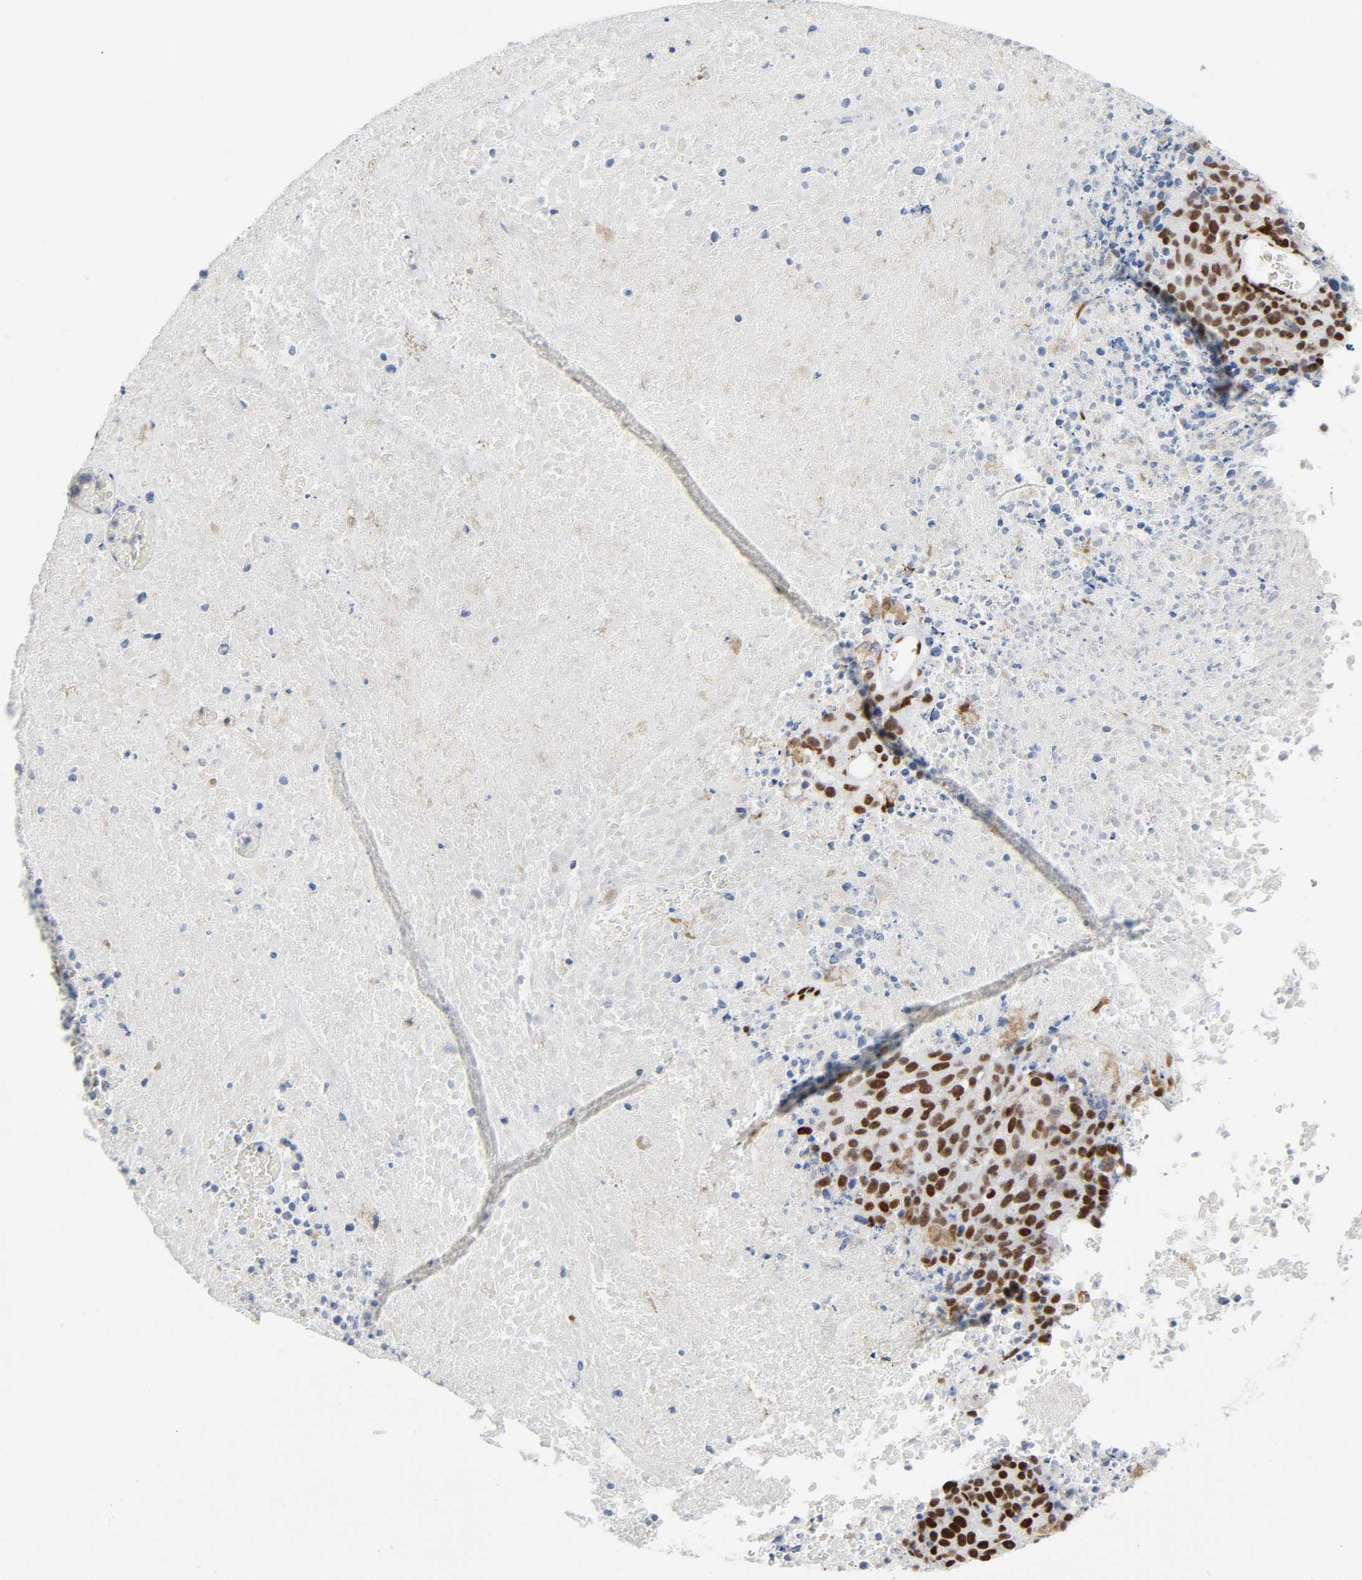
{"staining": {"intensity": "strong", "quantity": ">75%", "location": "nuclear"}, "tissue": "melanoma", "cell_type": "Tumor cells", "image_type": "cancer", "snomed": [{"axis": "morphology", "description": "Malignant melanoma, Metastatic site"}, {"axis": "topography", "description": "Cerebral cortex"}], "caption": "IHC image of neoplastic tissue: malignant melanoma (metastatic site) stained using immunohistochemistry (IHC) exhibits high levels of strong protein expression localized specifically in the nuclear of tumor cells, appearing as a nuclear brown color.", "gene": "WAS", "patient": {"sex": "female", "age": 52}}